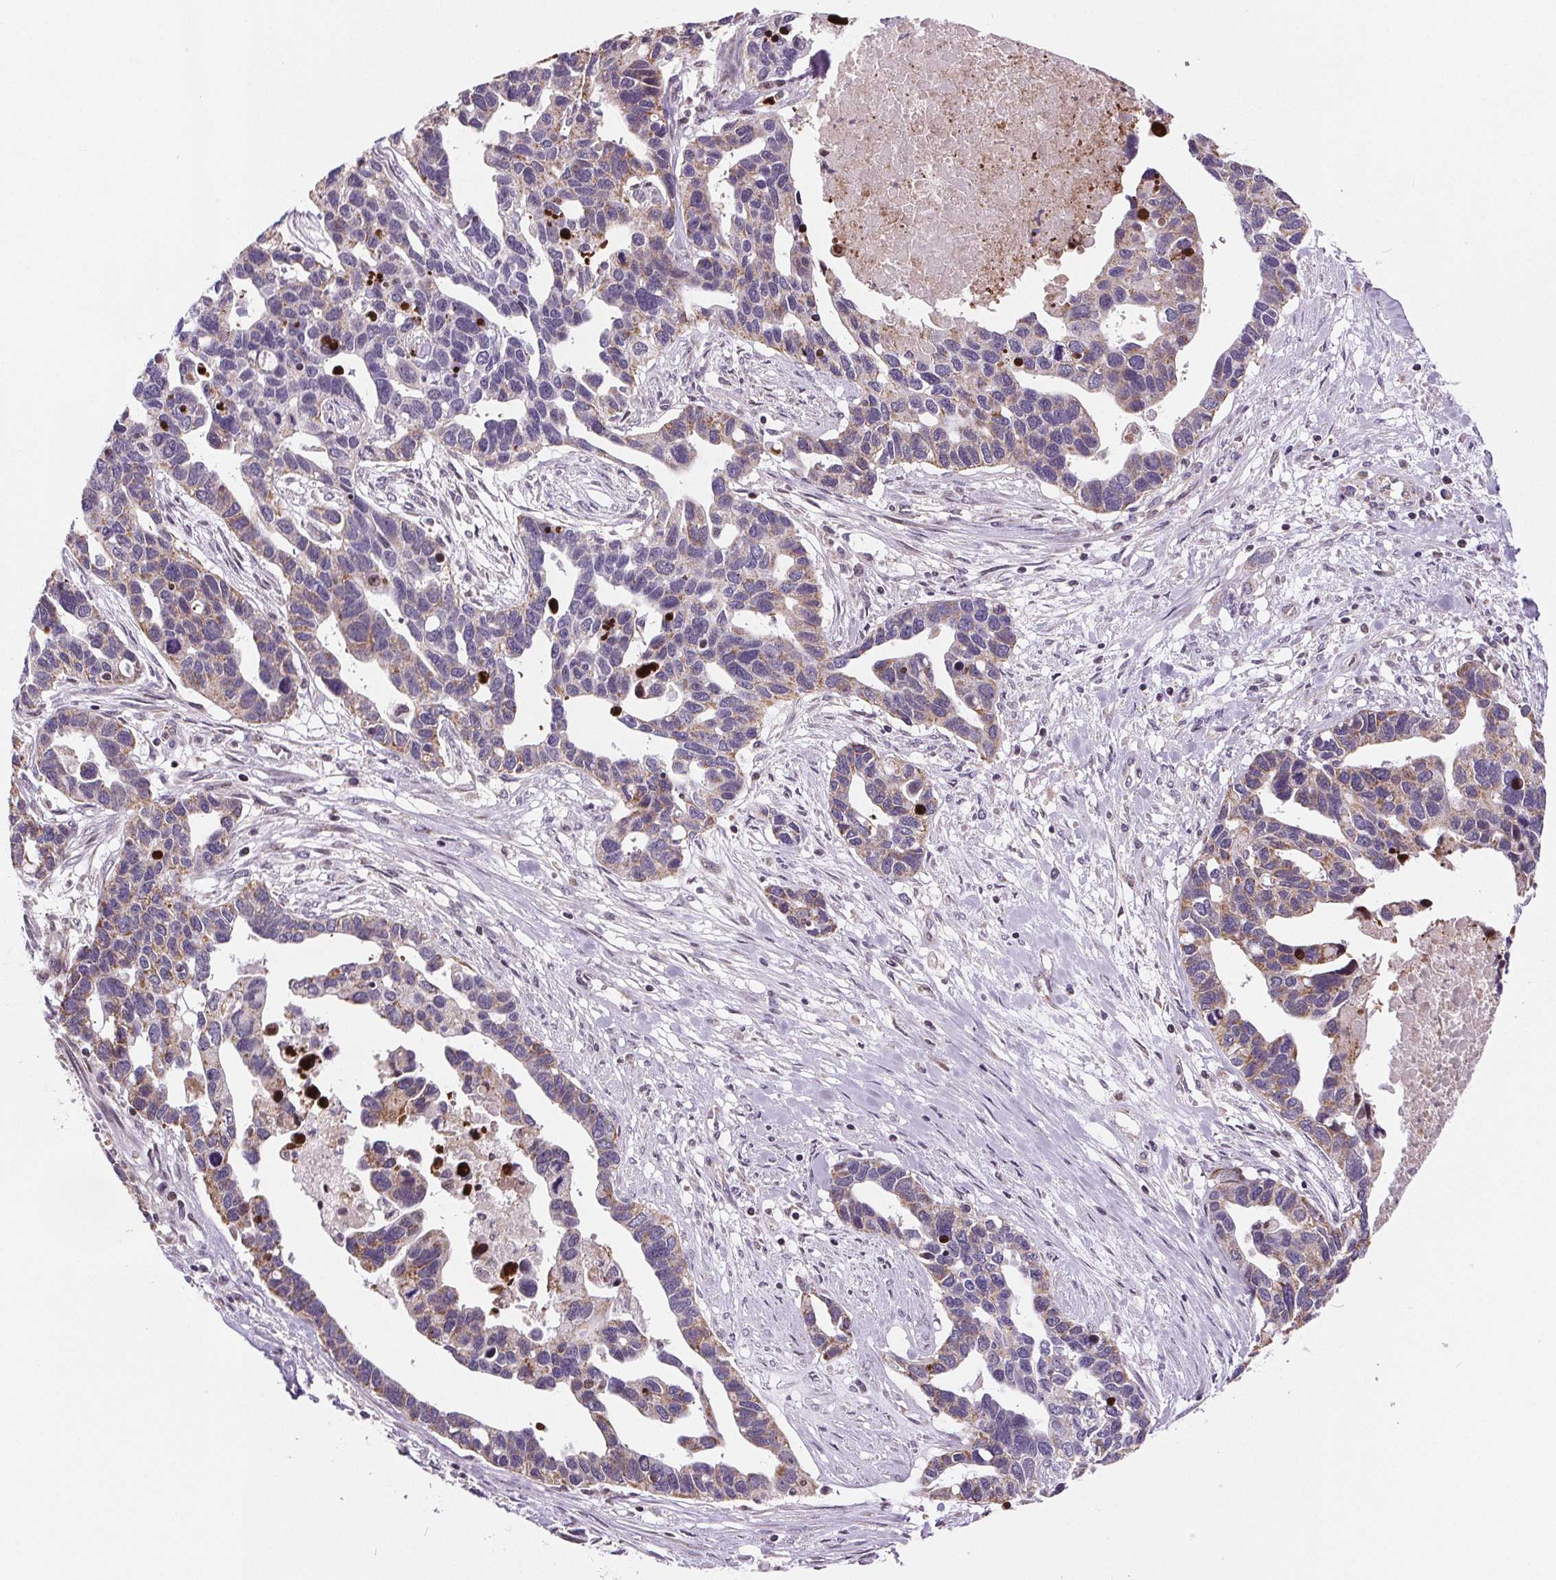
{"staining": {"intensity": "moderate", "quantity": ">75%", "location": "cytoplasmic/membranous"}, "tissue": "ovarian cancer", "cell_type": "Tumor cells", "image_type": "cancer", "snomed": [{"axis": "morphology", "description": "Cystadenocarcinoma, serous, NOS"}, {"axis": "topography", "description": "Ovary"}], "caption": "A photomicrograph of human serous cystadenocarcinoma (ovarian) stained for a protein reveals moderate cytoplasmic/membranous brown staining in tumor cells. (Brightfield microscopy of DAB IHC at high magnification).", "gene": "SUCLA2", "patient": {"sex": "female", "age": 54}}